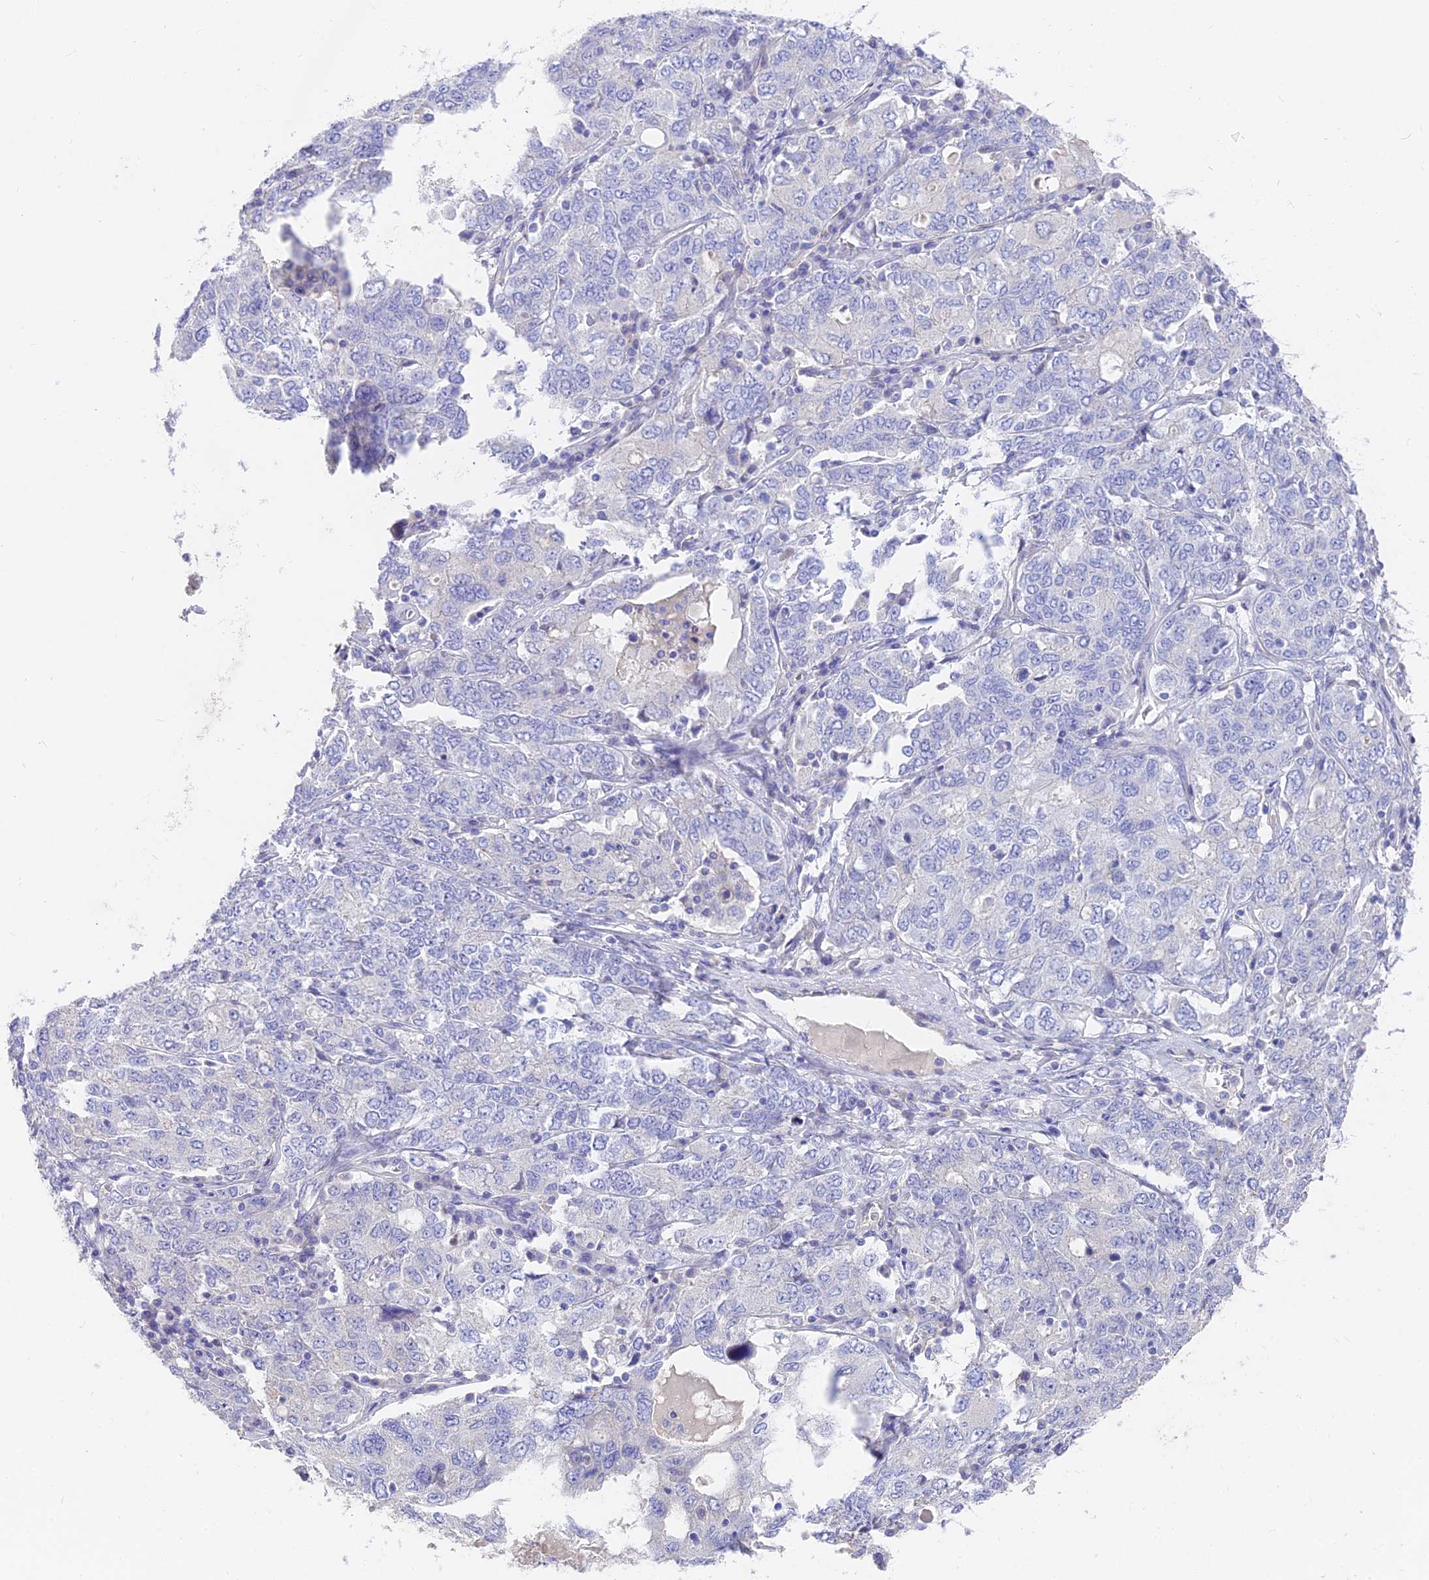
{"staining": {"intensity": "negative", "quantity": "none", "location": "none"}, "tissue": "ovarian cancer", "cell_type": "Tumor cells", "image_type": "cancer", "snomed": [{"axis": "morphology", "description": "Carcinoma, endometroid"}, {"axis": "topography", "description": "Ovary"}], "caption": "Human endometroid carcinoma (ovarian) stained for a protein using IHC shows no staining in tumor cells.", "gene": "FAM168B", "patient": {"sex": "female", "age": 62}}